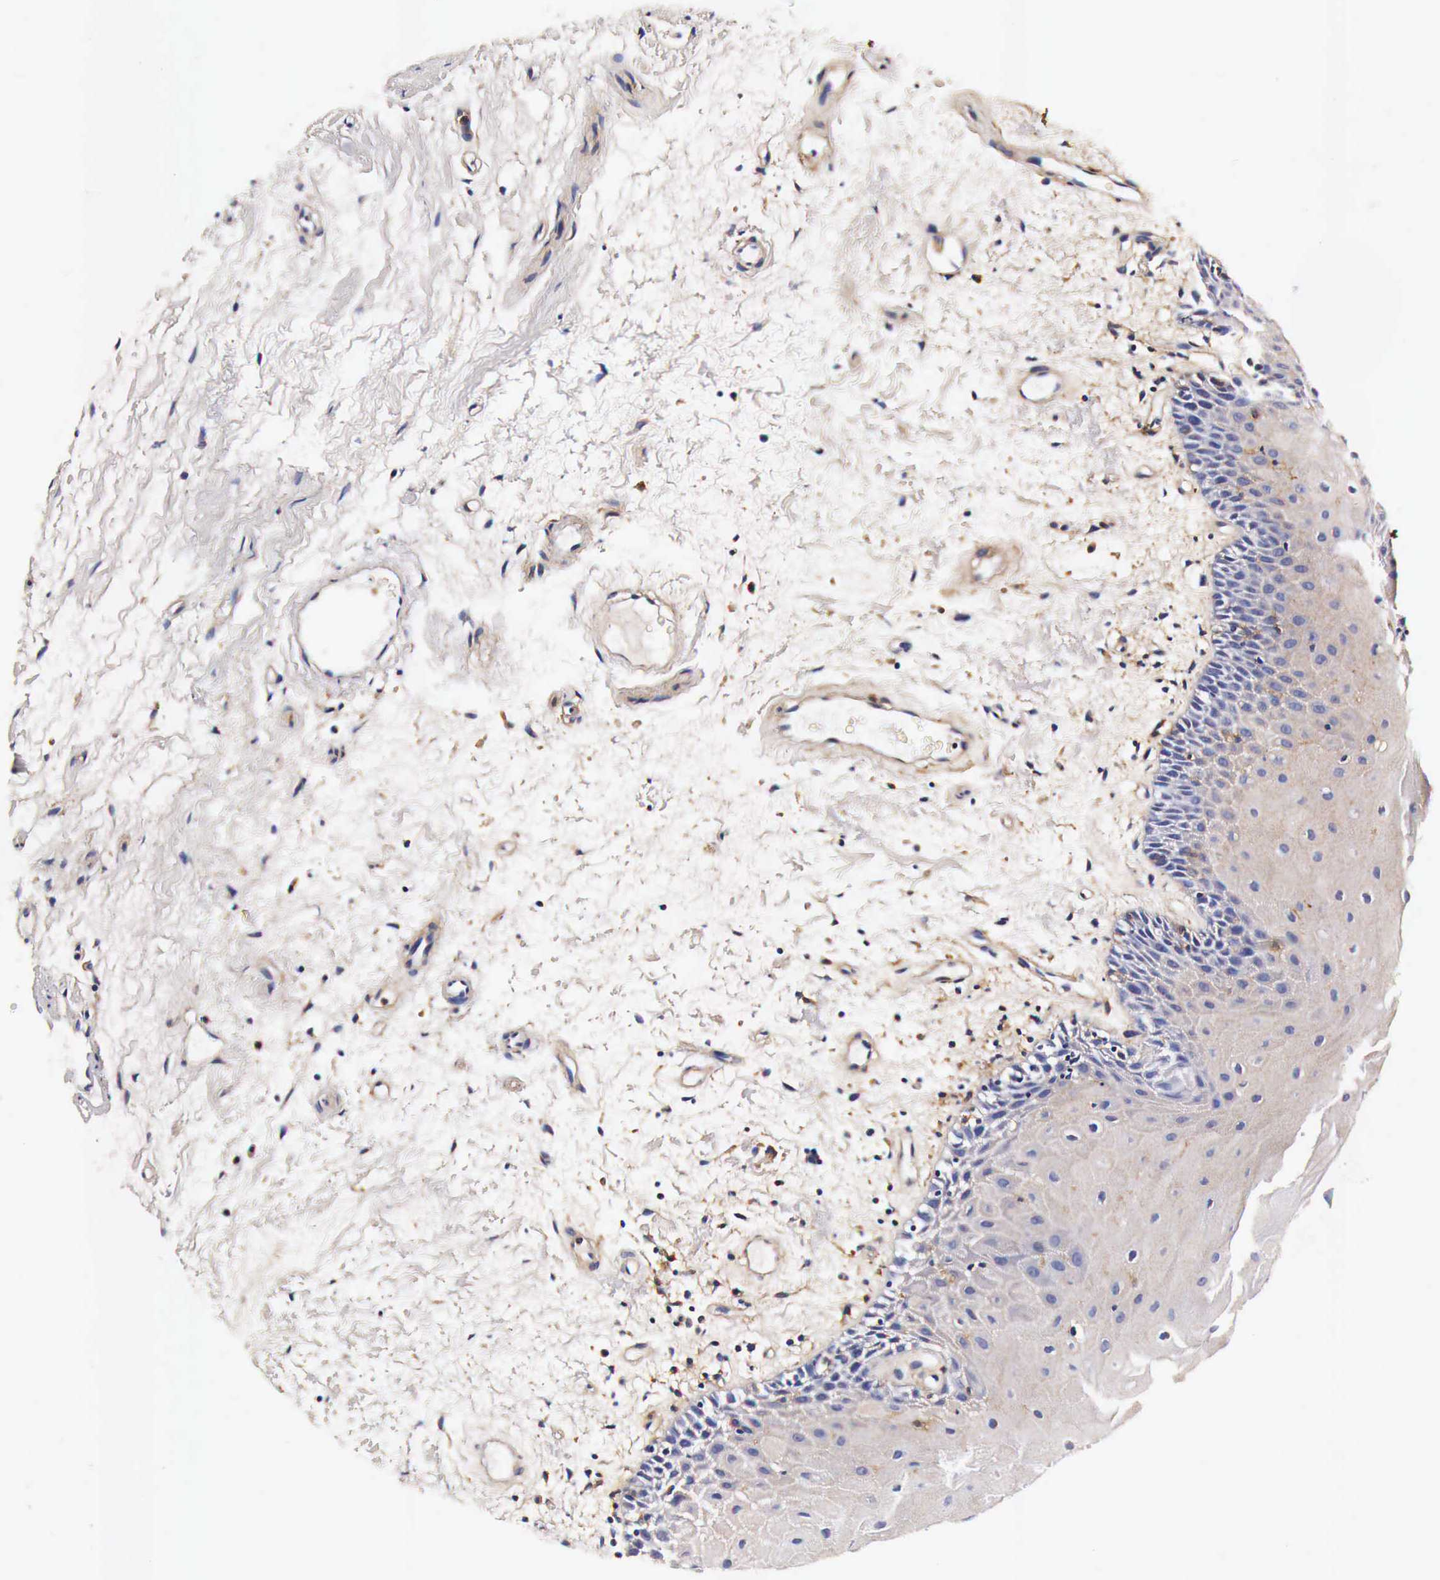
{"staining": {"intensity": "weak", "quantity": "25%-75%", "location": "cytoplasmic/membranous"}, "tissue": "oral mucosa", "cell_type": "Squamous epithelial cells", "image_type": "normal", "snomed": [{"axis": "morphology", "description": "Normal tissue, NOS"}, {"axis": "topography", "description": "Oral tissue"}], "caption": "Immunohistochemistry (IHC) (DAB (3,3'-diaminobenzidine)) staining of unremarkable human oral mucosa exhibits weak cytoplasmic/membranous protein staining in approximately 25%-75% of squamous epithelial cells. (DAB (3,3'-diaminobenzidine) IHC with brightfield microscopy, high magnification).", "gene": "RP2", "patient": {"sex": "female", "age": 79}}